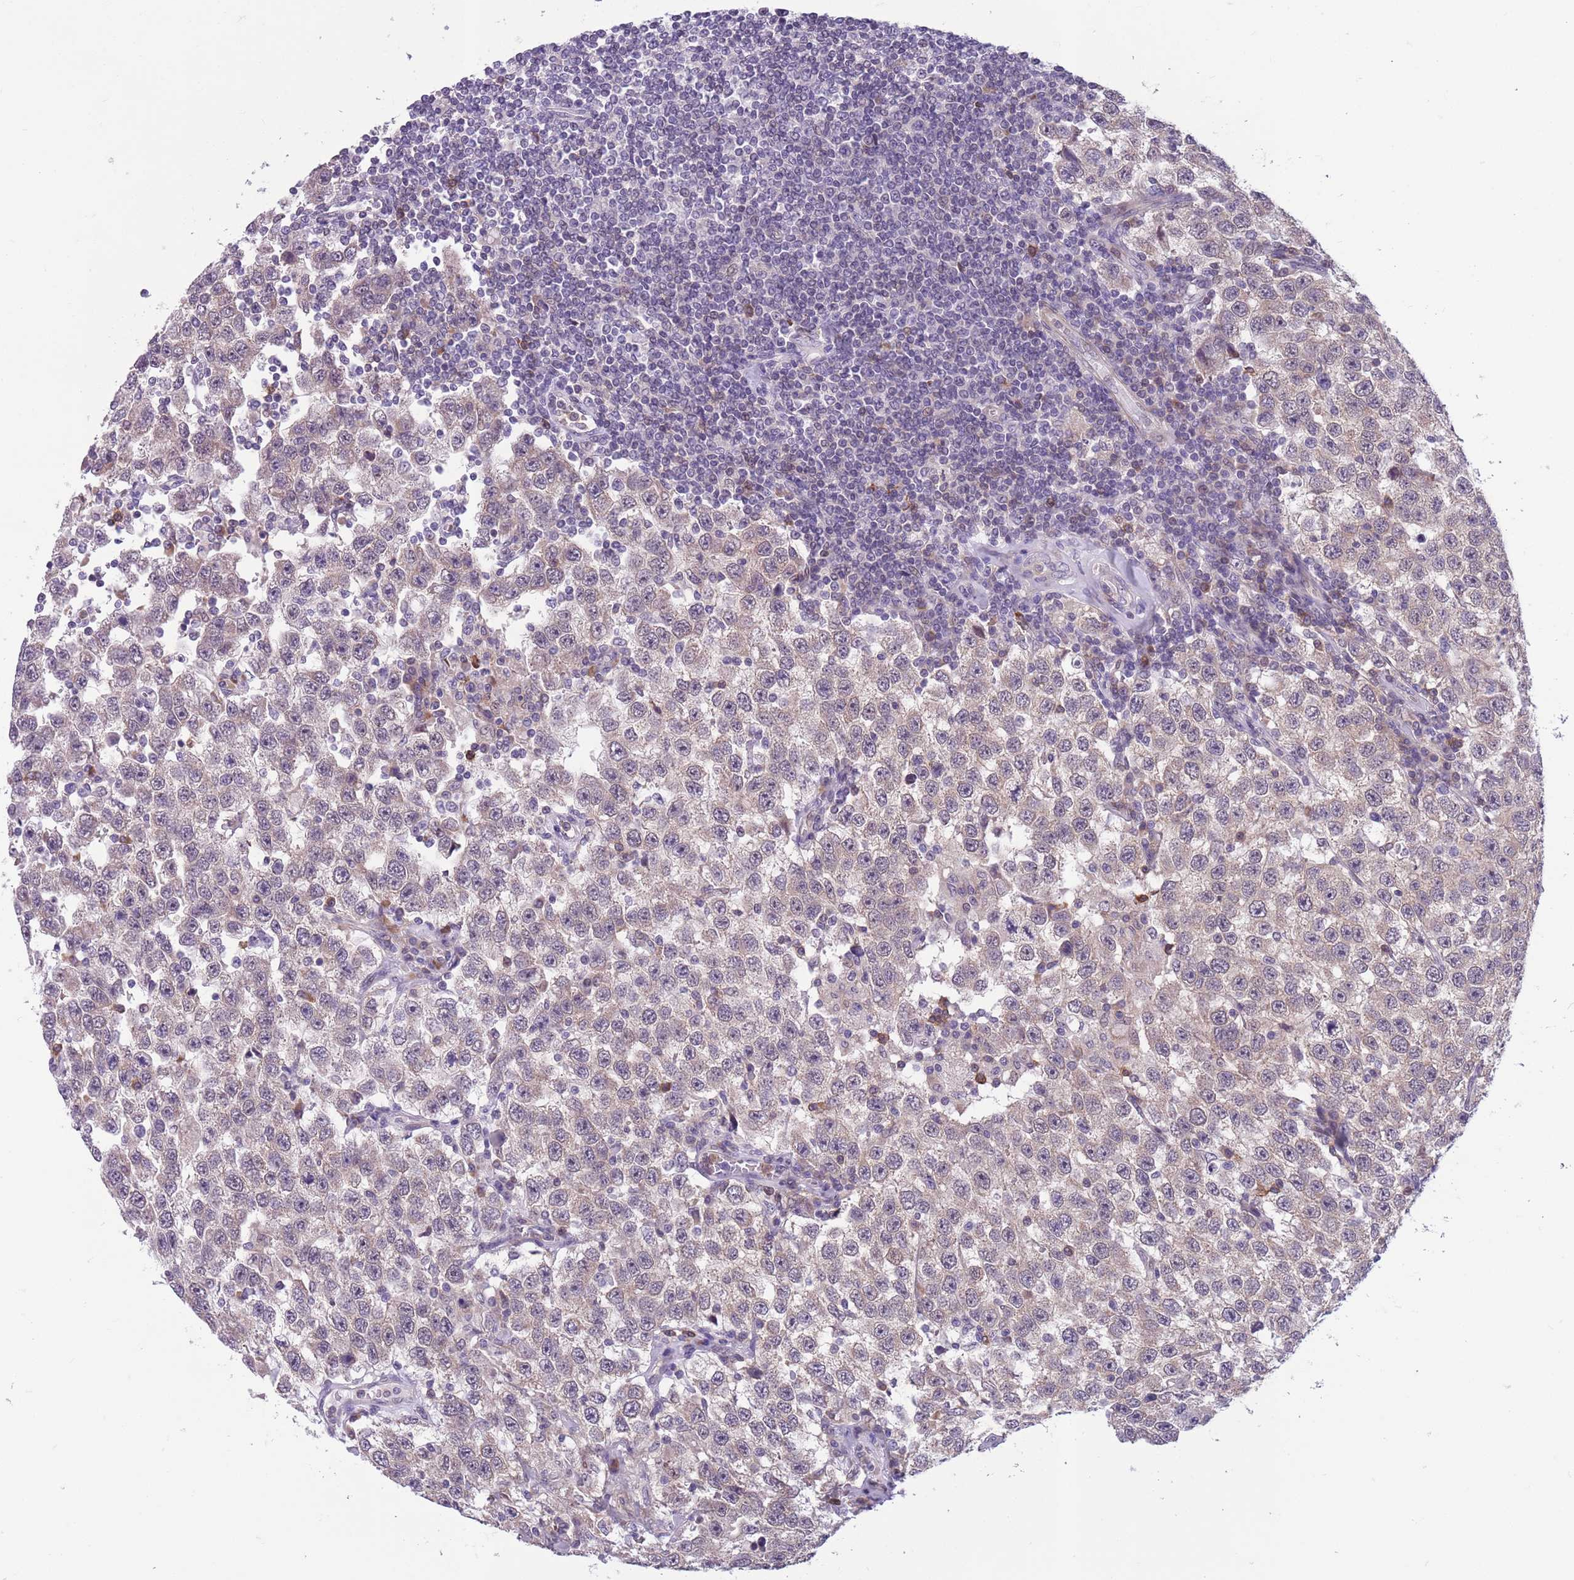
{"staining": {"intensity": "negative", "quantity": "none", "location": "none"}, "tissue": "testis cancer", "cell_type": "Tumor cells", "image_type": "cancer", "snomed": [{"axis": "morphology", "description": "Seminoma, NOS"}, {"axis": "topography", "description": "Testis"}], "caption": "Tumor cells show no significant protein staining in testis cancer. (DAB (3,3'-diaminobenzidine) immunohistochemistry visualized using brightfield microscopy, high magnification).", "gene": "JAML", "patient": {"sex": "male", "age": 41}}